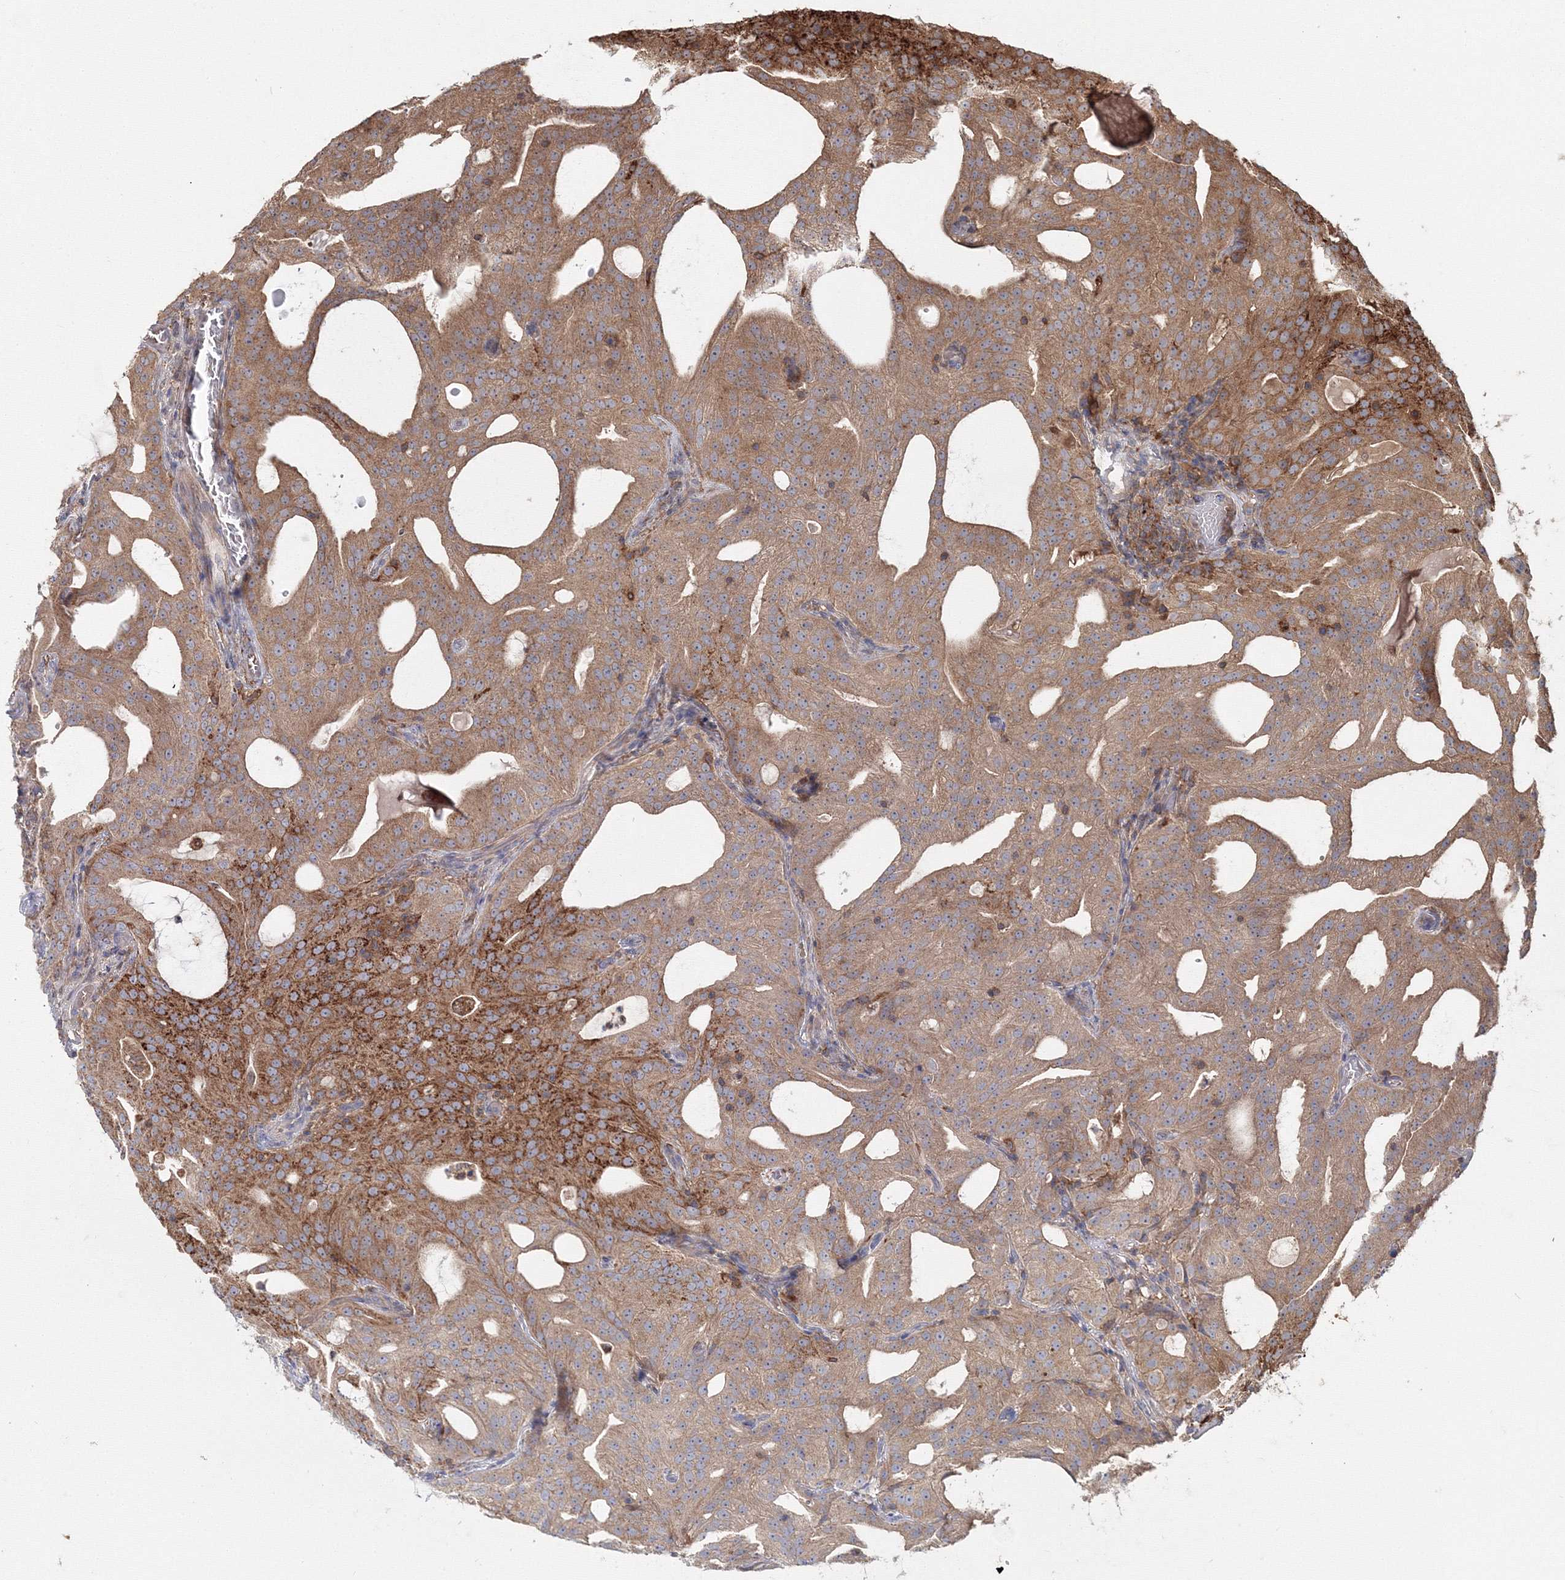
{"staining": {"intensity": "moderate", "quantity": ">75%", "location": "cytoplasmic/membranous"}, "tissue": "prostate cancer", "cell_type": "Tumor cells", "image_type": "cancer", "snomed": [{"axis": "morphology", "description": "Adenocarcinoma, Medium grade"}, {"axis": "topography", "description": "Prostate"}], "caption": "Immunohistochemical staining of human prostate cancer displays moderate cytoplasmic/membranous protein staining in approximately >75% of tumor cells.", "gene": "DDO", "patient": {"sex": "male", "age": 88}}